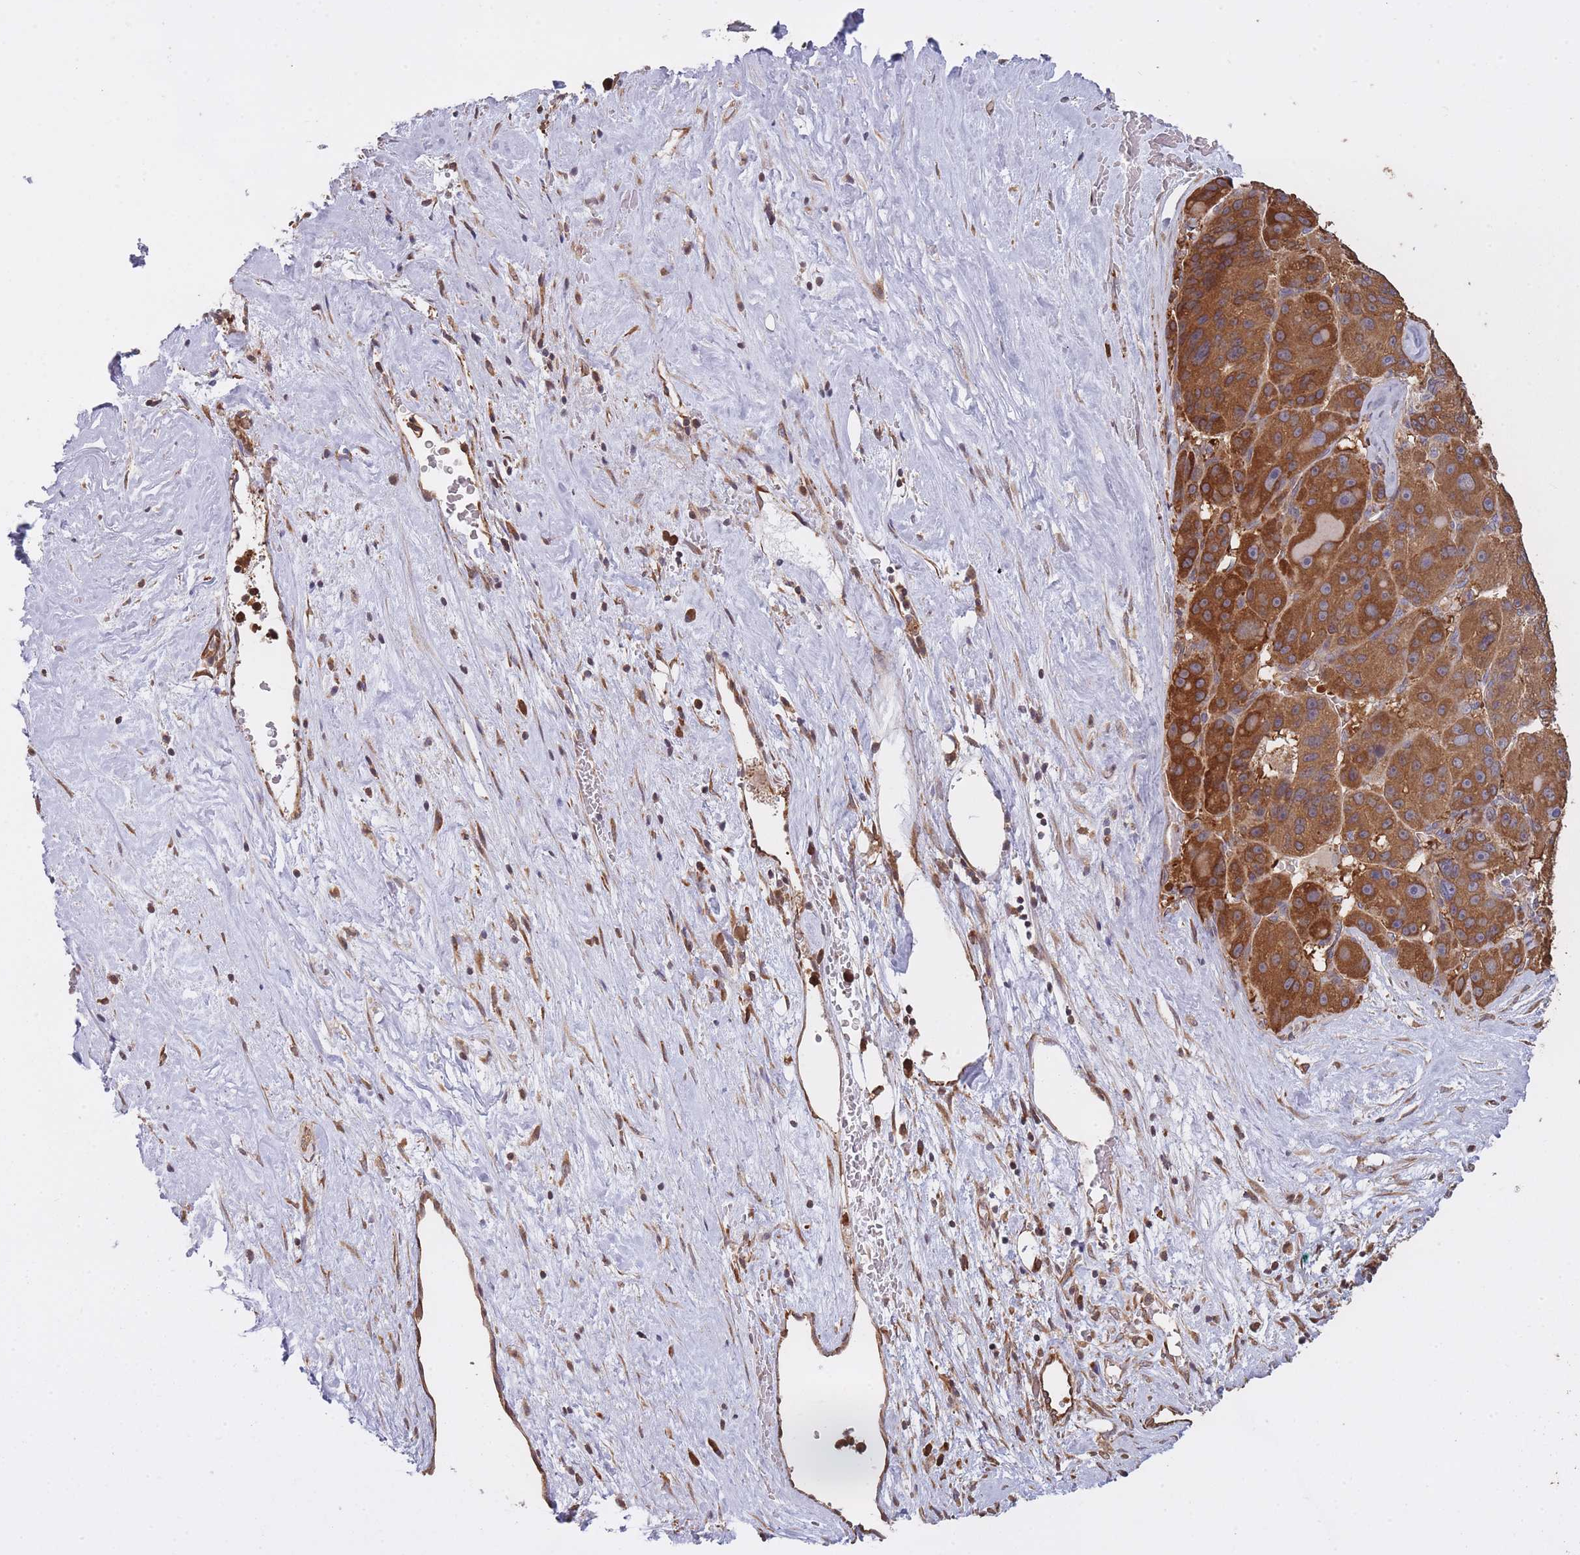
{"staining": {"intensity": "strong", "quantity": ">75%", "location": "cytoplasmic/membranous"}, "tissue": "liver cancer", "cell_type": "Tumor cells", "image_type": "cancer", "snomed": [{"axis": "morphology", "description": "Carcinoma, Hepatocellular, NOS"}, {"axis": "topography", "description": "Liver"}], "caption": "This is an image of immunohistochemistry staining of liver cancer (hepatocellular carcinoma), which shows strong positivity in the cytoplasmic/membranous of tumor cells.", "gene": "ARL13B", "patient": {"sex": "male", "age": 76}}